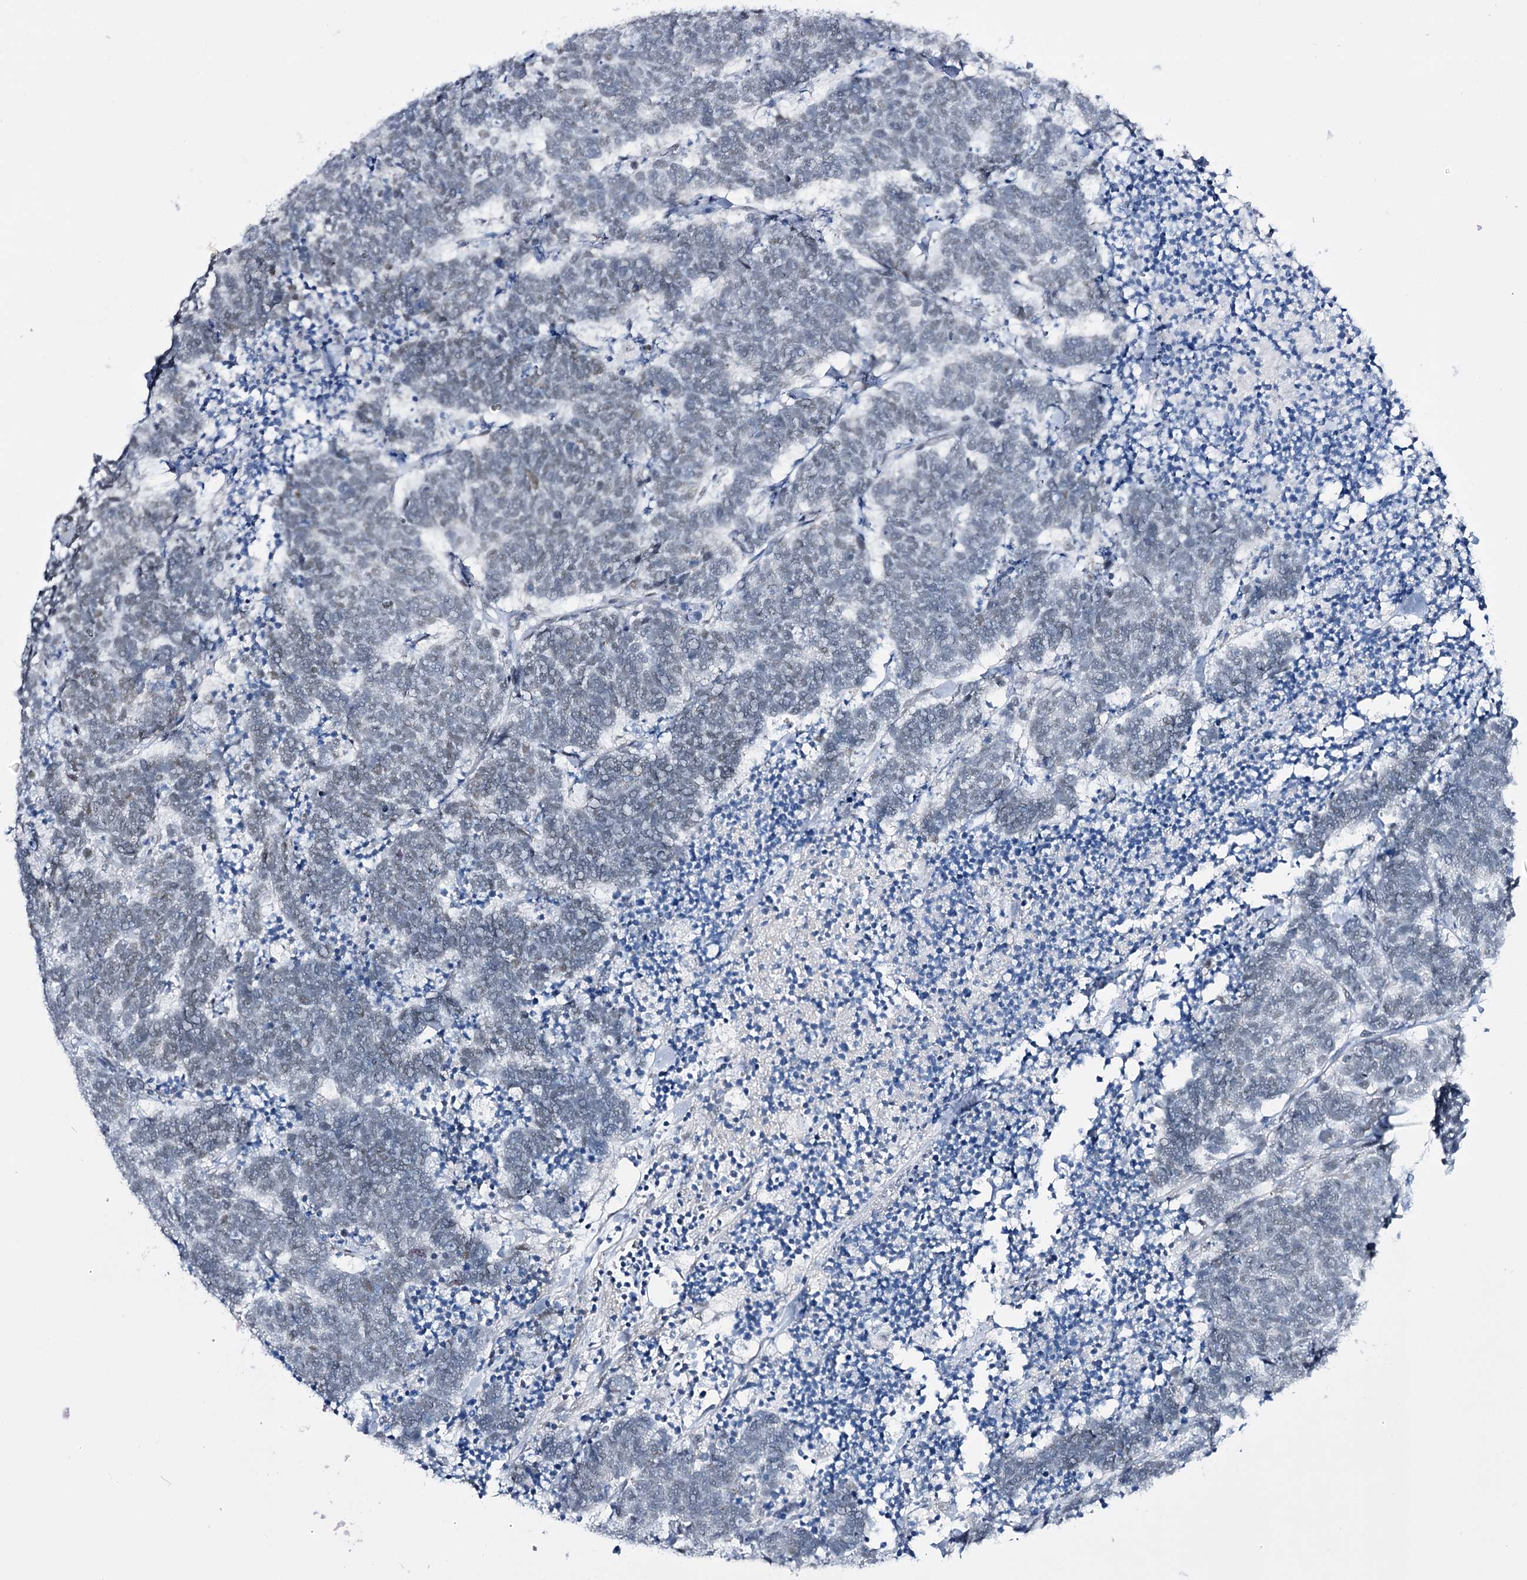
{"staining": {"intensity": "negative", "quantity": "none", "location": "none"}, "tissue": "carcinoid", "cell_type": "Tumor cells", "image_type": "cancer", "snomed": [{"axis": "morphology", "description": "Carcinoma, NOS"}, {"axis": "morphology", "description": "Carcinoid, malignant, NOS"}, {"axis": "topography", "description": "Urinary bladder"}], "caption": "Immunohistochemical staining of carcinoid displays no significant expression in tumor cells.", "gene": "RBM15B", "patient": {"sex": "male", "age": 57}}